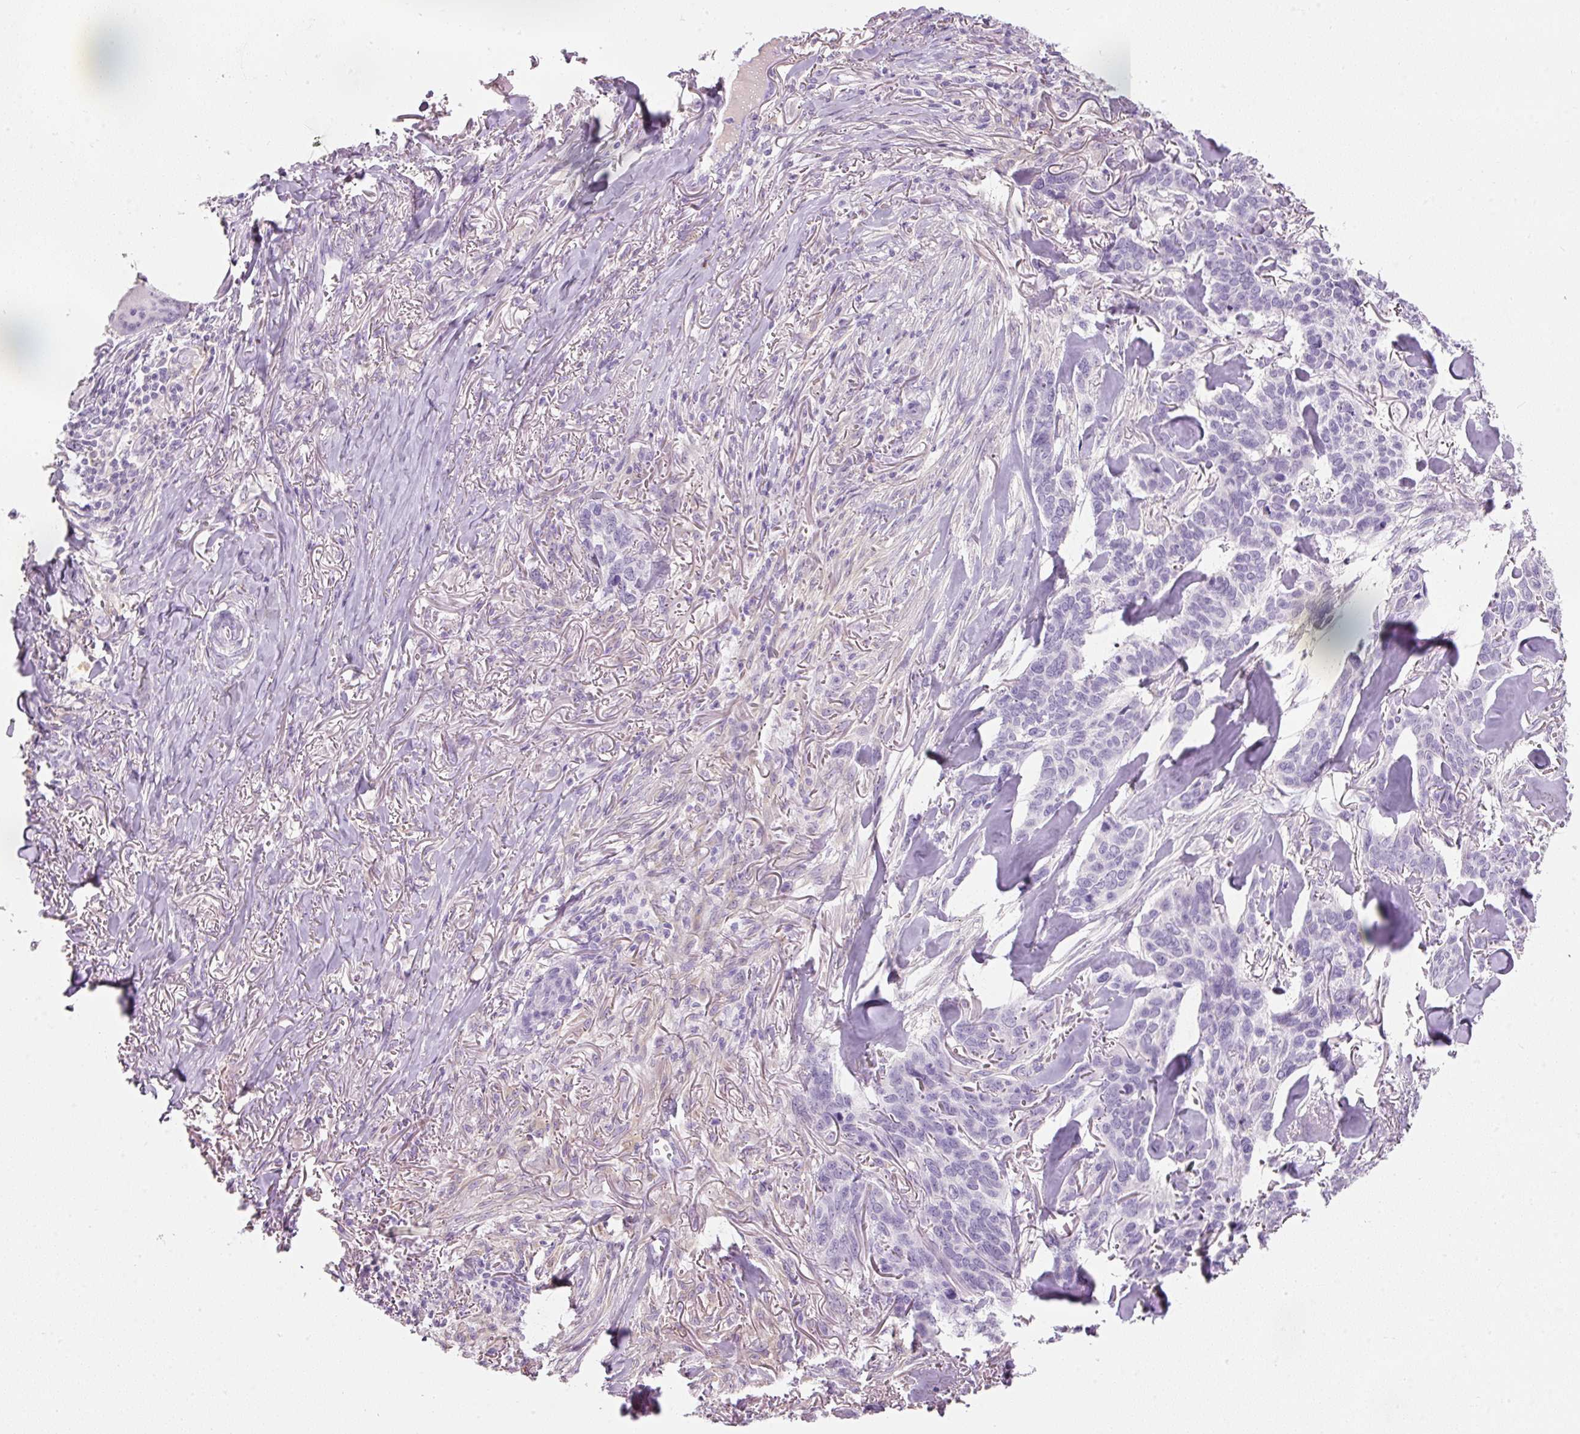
{"staining": {"intensity": "negative", "quantity": "none", "location": "none"}, "tissue": "skin cancer", "cell_type": "Tumor cells", "image_type": "cancer", "snomed": [{"axis": "morphology", "description": "Basal cell carcinoma"}, {"axis": "topography", "description": "Skin"}], "caption": "Immunohistochemical staining of skin basal cell carcinoma shows no significant expression in tumor cells.", "gene": "DNM1", "patient": {"sex": "male", "age": 86}}